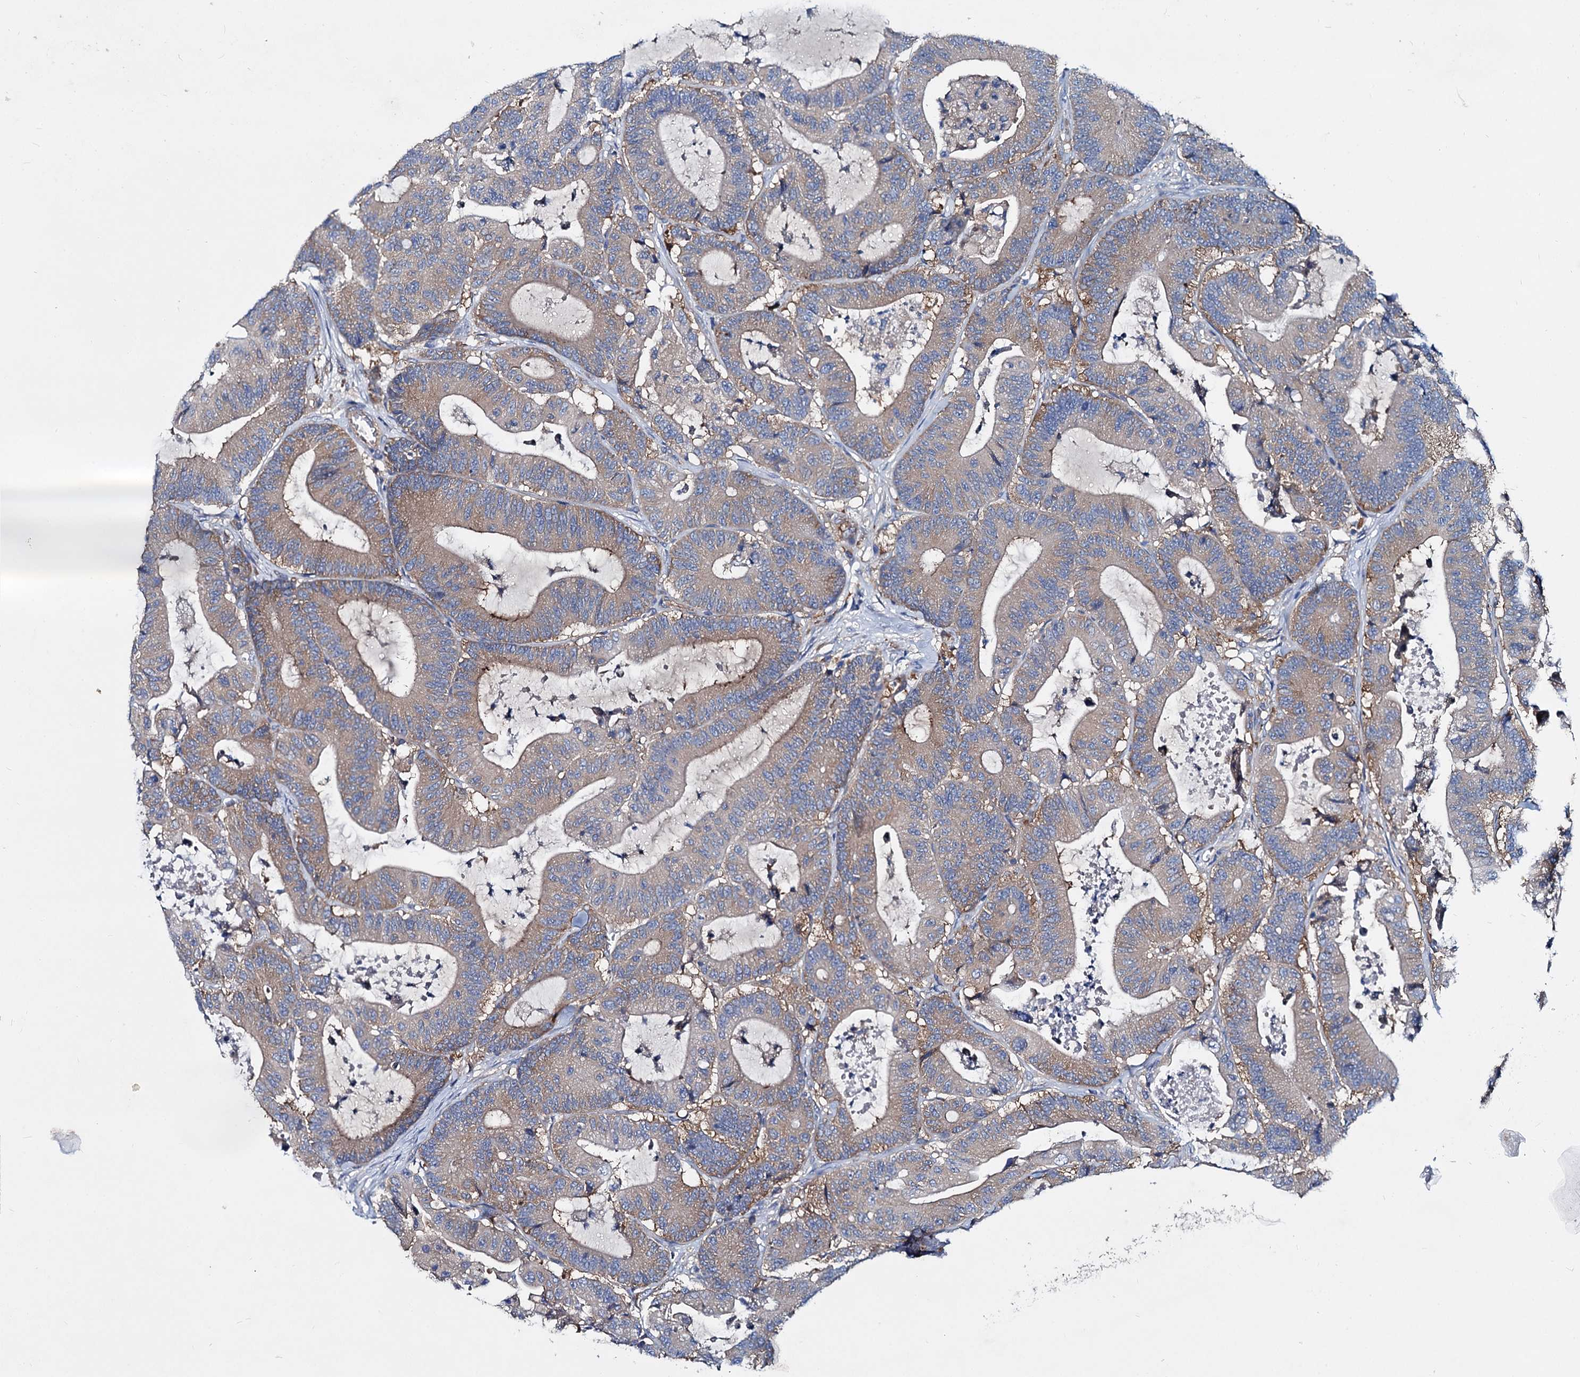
{"staining": {"intensity": "weak", "quantity": ">75%", "location": "cytoplasmic/membranous"}, "tissue": "colorectal cancer", "cell_type": "Tumor cells", "image_type": "cancer", "snomed": [{"axis": "morphology", "description": "Adenocarcinoma, NOS"}, {"axis": "topography", "description": "Colon"}], "caption": "Colorectal adenocarcinoma stained with DAB (3,3'-diaminobenzidine) immunohistochemistry exhibits low levels of weak cytoplasmic/membranous staining in approximately >75% of tumor cells.", "gene": "QARS1", "patient": {"sex": "female", "age": 84}}